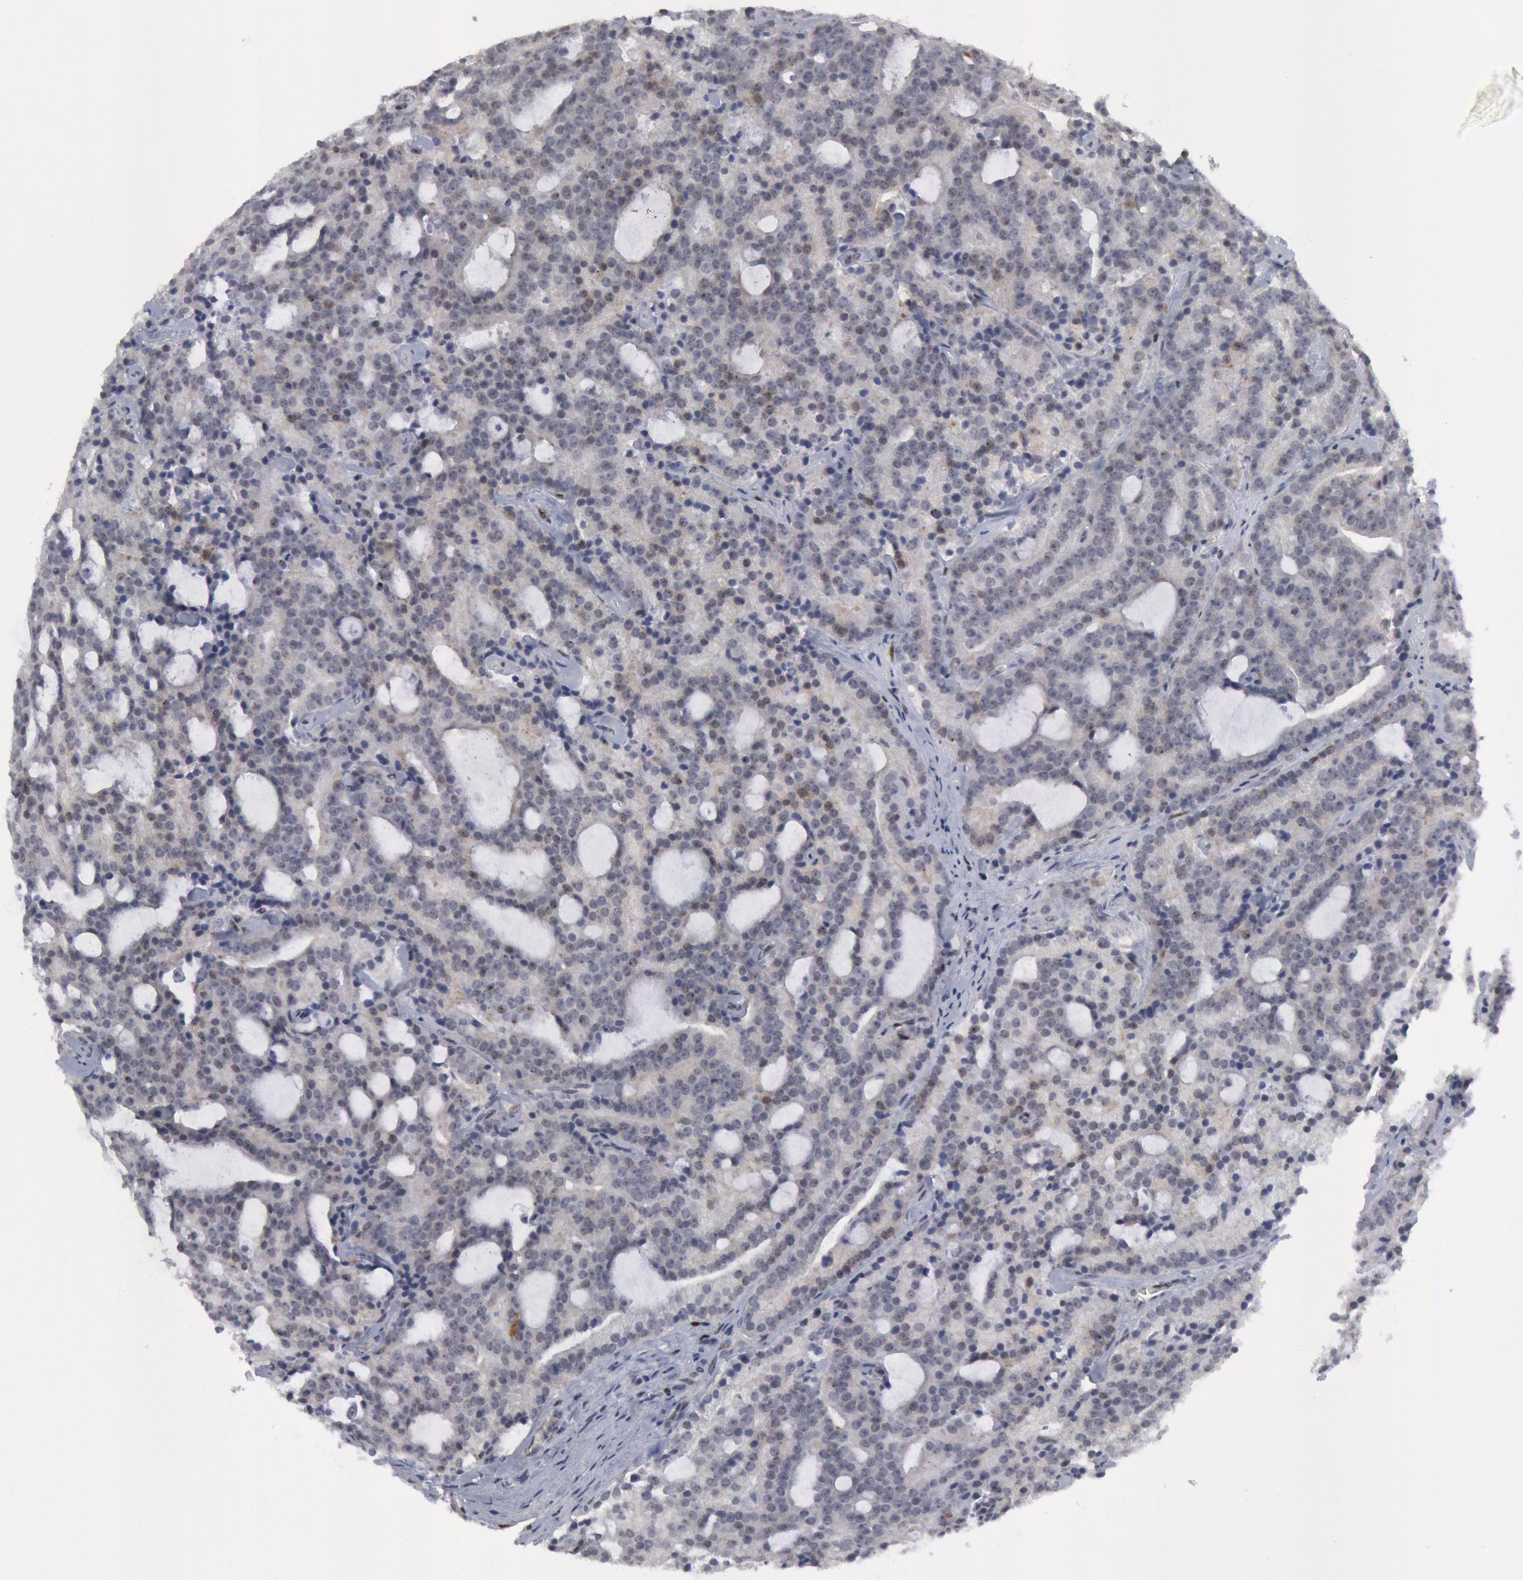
{"staining": {"intensity": "negative", "quantity": "none", "location": "none"}, "tissue": "prostate cancer", "cell_type": "Tumor cells", "image_type": "cancer", "snomed": [{"axis": "morphology", "description": "Adenocarcinoma, Medium grade"}, {"axis": "topography", "description": "Prostate"}], "caption": "Immunohistochemistry micrograph of prostate medium-grade adenocarcinoma stained for a protein (brown), which reveals no staining in tumor cells.", "gene": "FOXO1", "patient": {"sex": "male", "age": 65}}